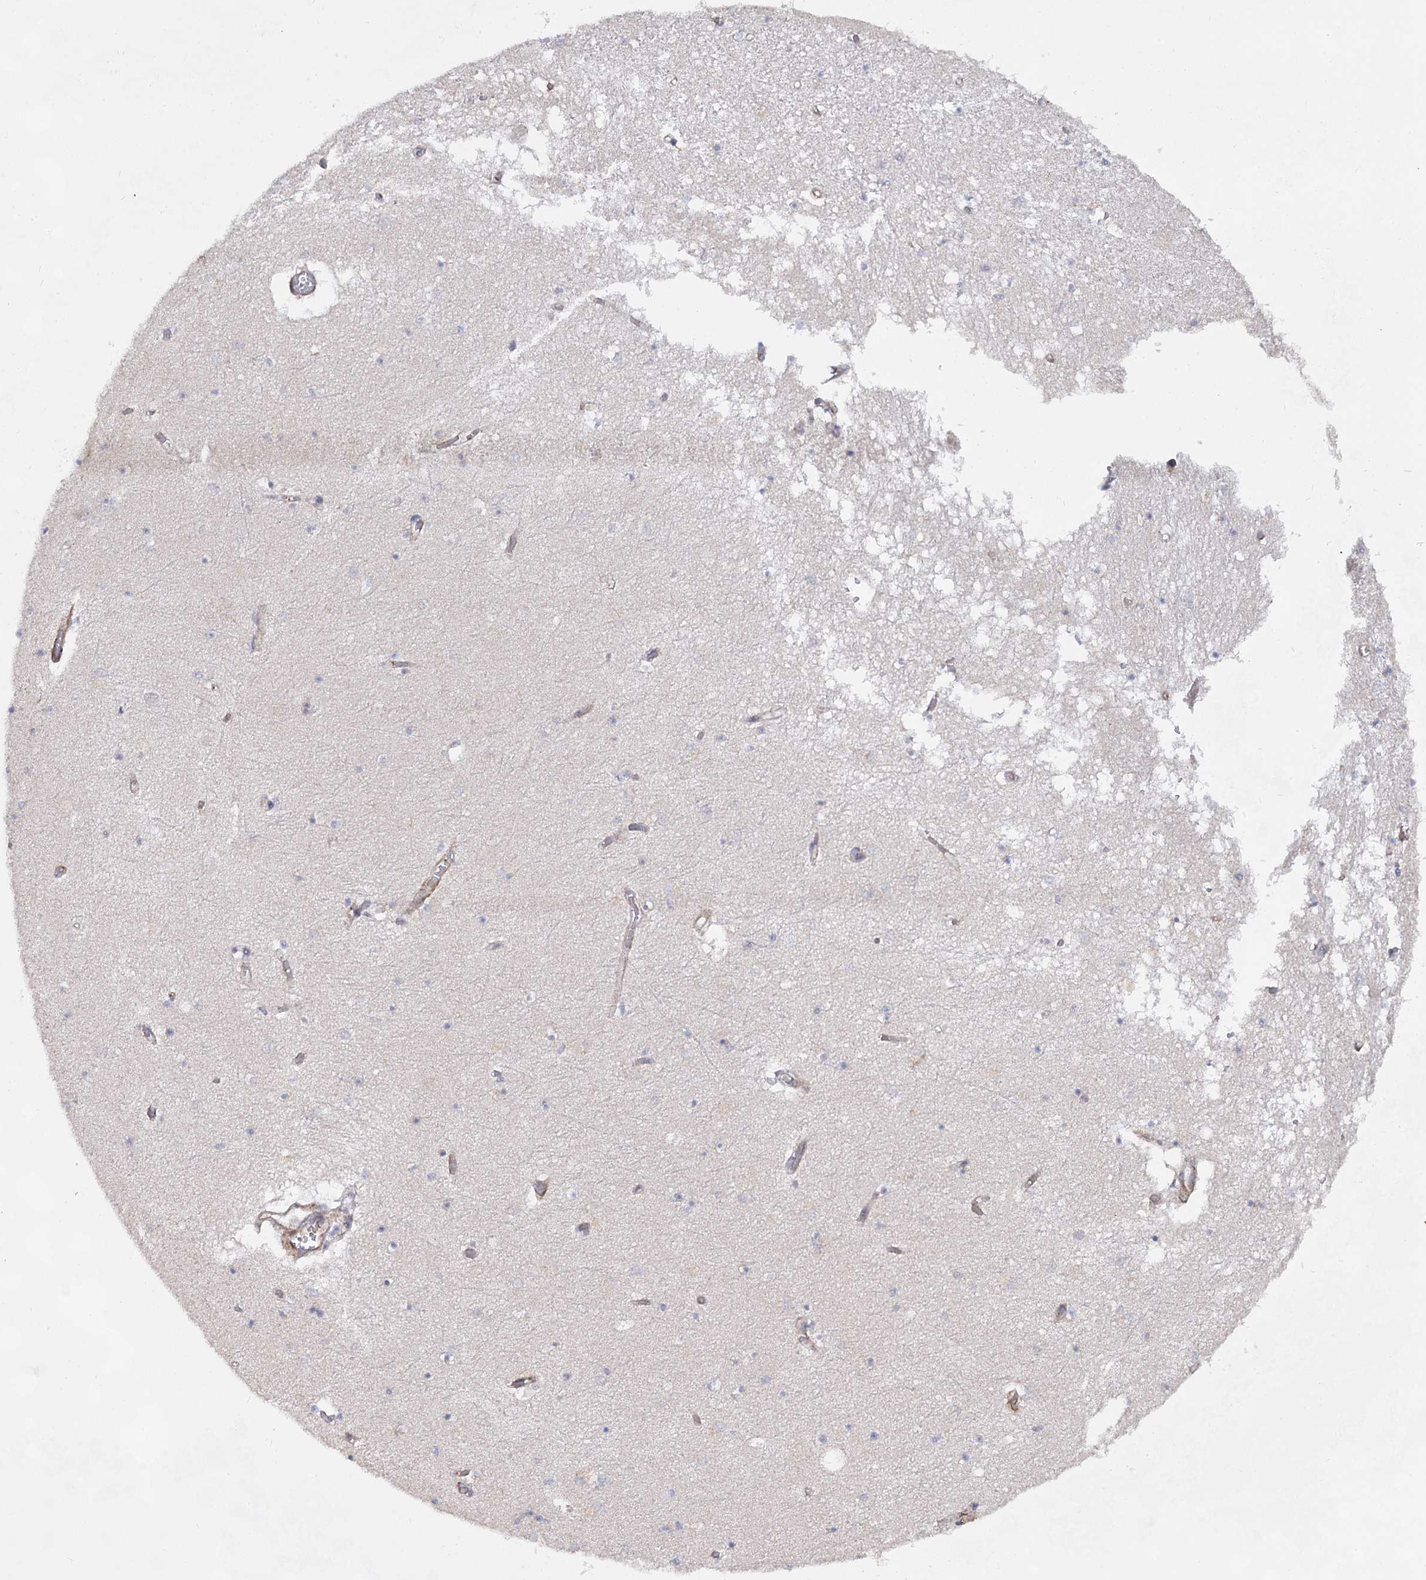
{"staining": {"intensity": "negative", "quantity": "none", "location": "none"}, "tissue": "hippocampus", "cell_type": "Glial cells", "image_type": "normal", "snomed": [{"axis": "morphology", "description": "Normal tissue, NOS"}, {"axis": "topography", "description": "Hippocampus"}], "caption": "This is an IHC photomicrograph of benign human hippocampus. There is no positivity in glial cells.", "gene": "ATL2", "patient": {"sex": "male", "age": 70}}